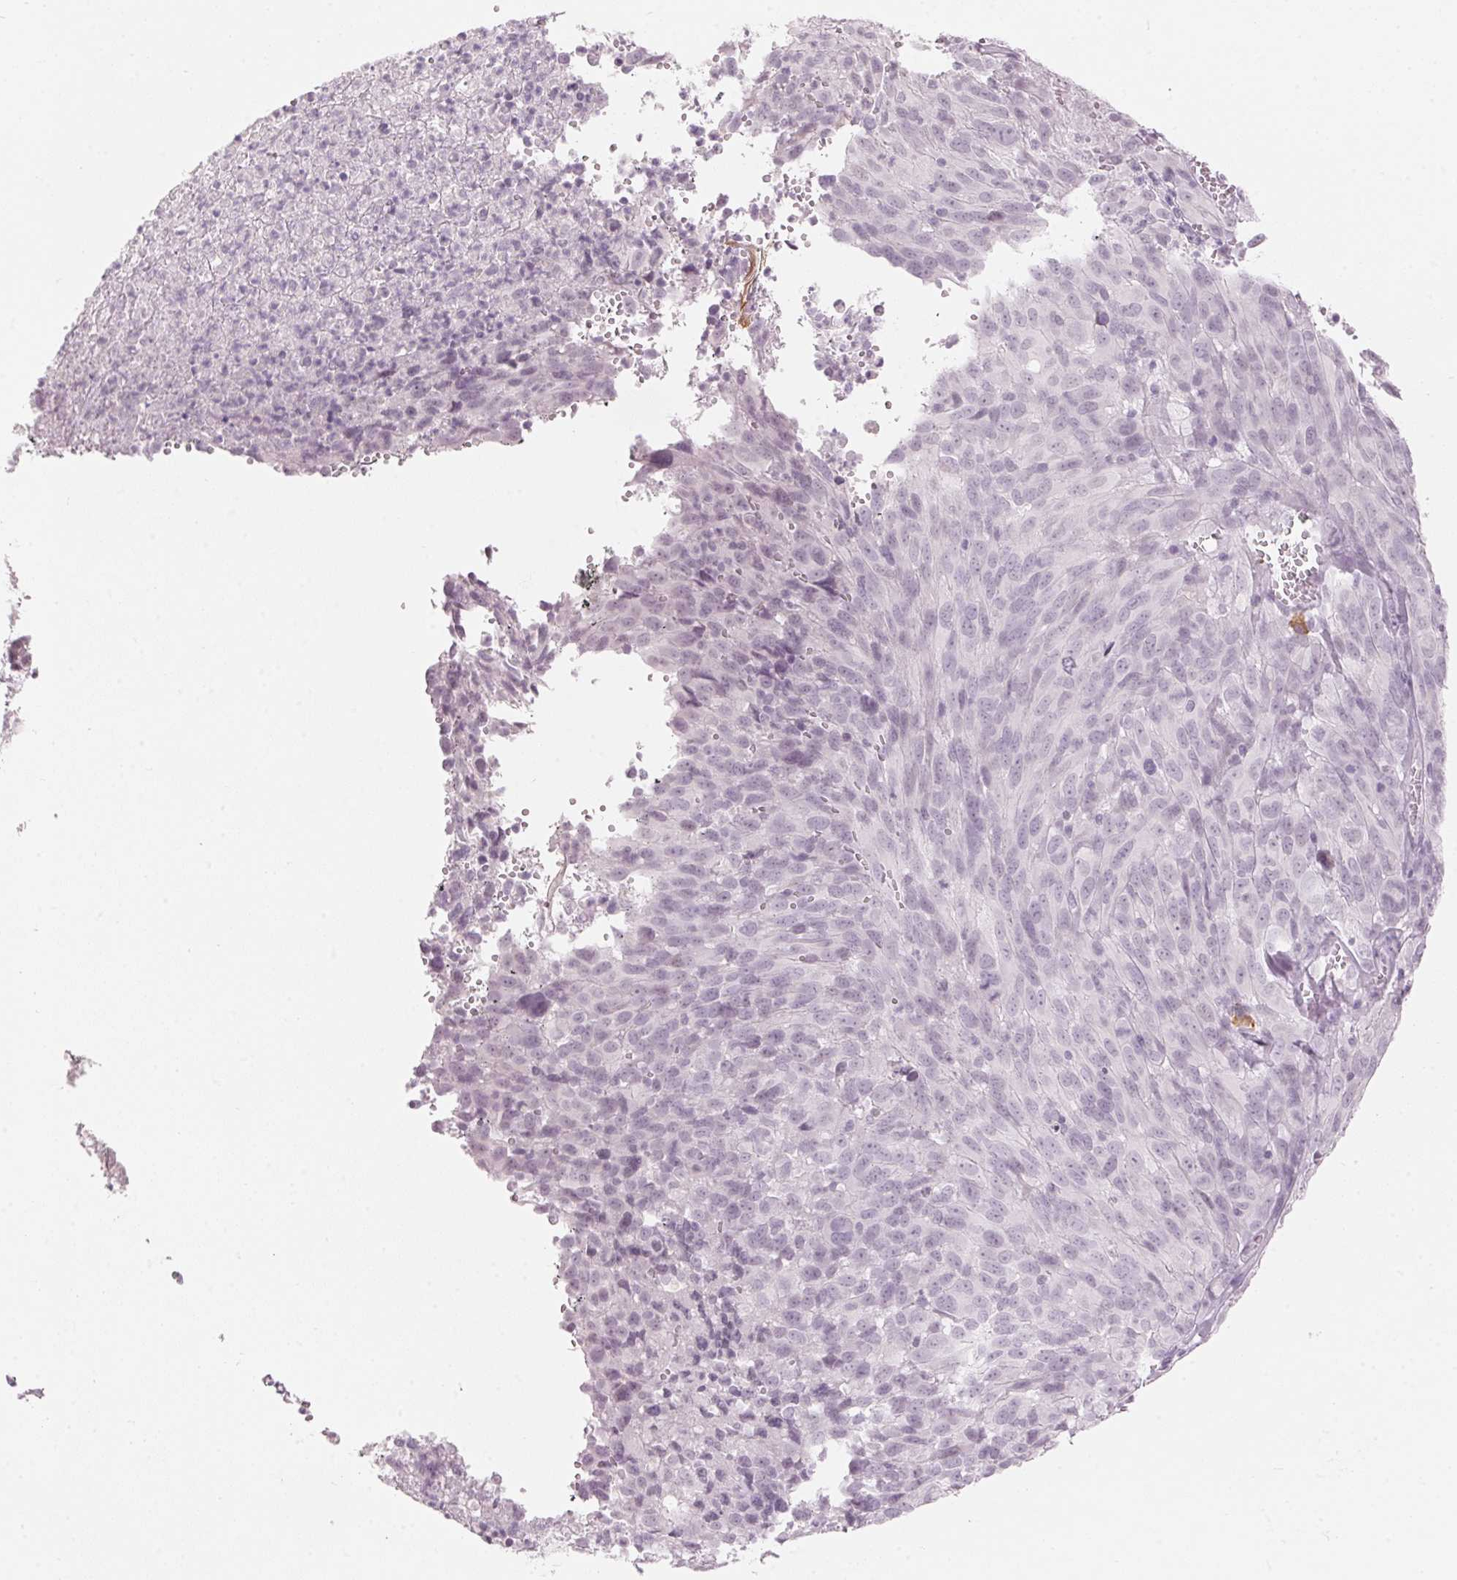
{"staining": {"intensity": "negative", "quantity": "none", "location": "none"}, "tissue": "melanoma", "cell_type": "Tumor cells", "image_type": "cancer", "snomed": [{"axis": "morphology", "description": "Malignant melanoma, NOS"}, {"axis": "topography", "description": "Skin"}], "caption": "Malignant melanoma was stained to show a protein in brown. There is no significant staining in tumor cells. (DAB (3,3'-diaminobenzidine) IHC visualized using brightfield microscopy, high magnification).", "gene": "SCTR", "patient": {"sex": "male", "age": 51}}